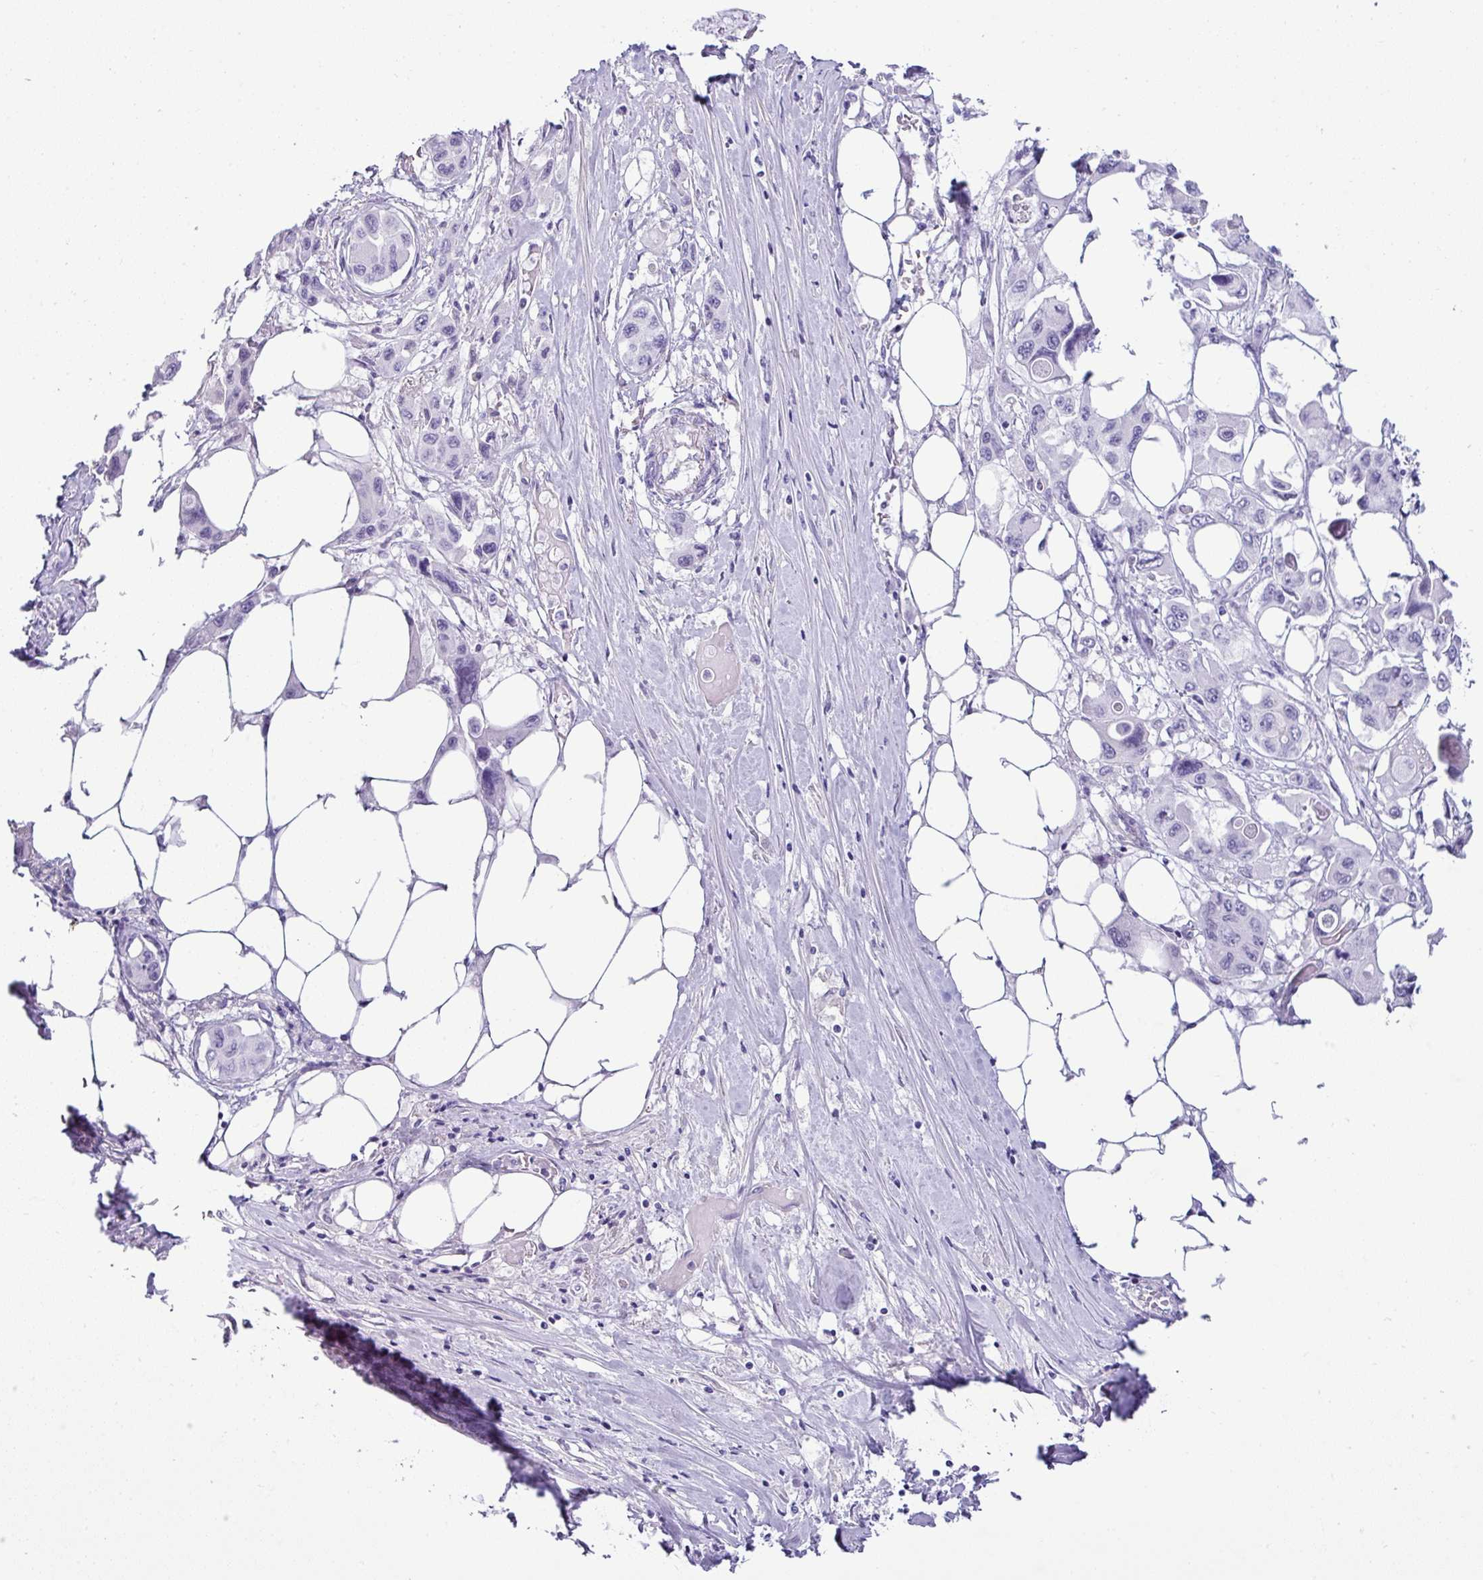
{"staining": {"intensity": "negative", "quantity": "none", "location": "none"}, "tissue": "pancreatic cancer", "cell_type": "Tumor cells", "image_type": "cancer", "snomed": [{"axis": "morphology", "description": "Adenocarcinoma, NOS"}, {"axis": "topography", "description": "Pancreas"}], "caption": "An immunohistochemistry photomicrograph of pancreatic cancer is shown. There is no staining in tumor cells of pancreatic cancer. (DAB (3,3'-diaminobenzidine) immunohistochemistry (IHC) with hematoxylin counter stain).", "gene": "VCX2", "patient": {"sex": "male", "age": 92}}